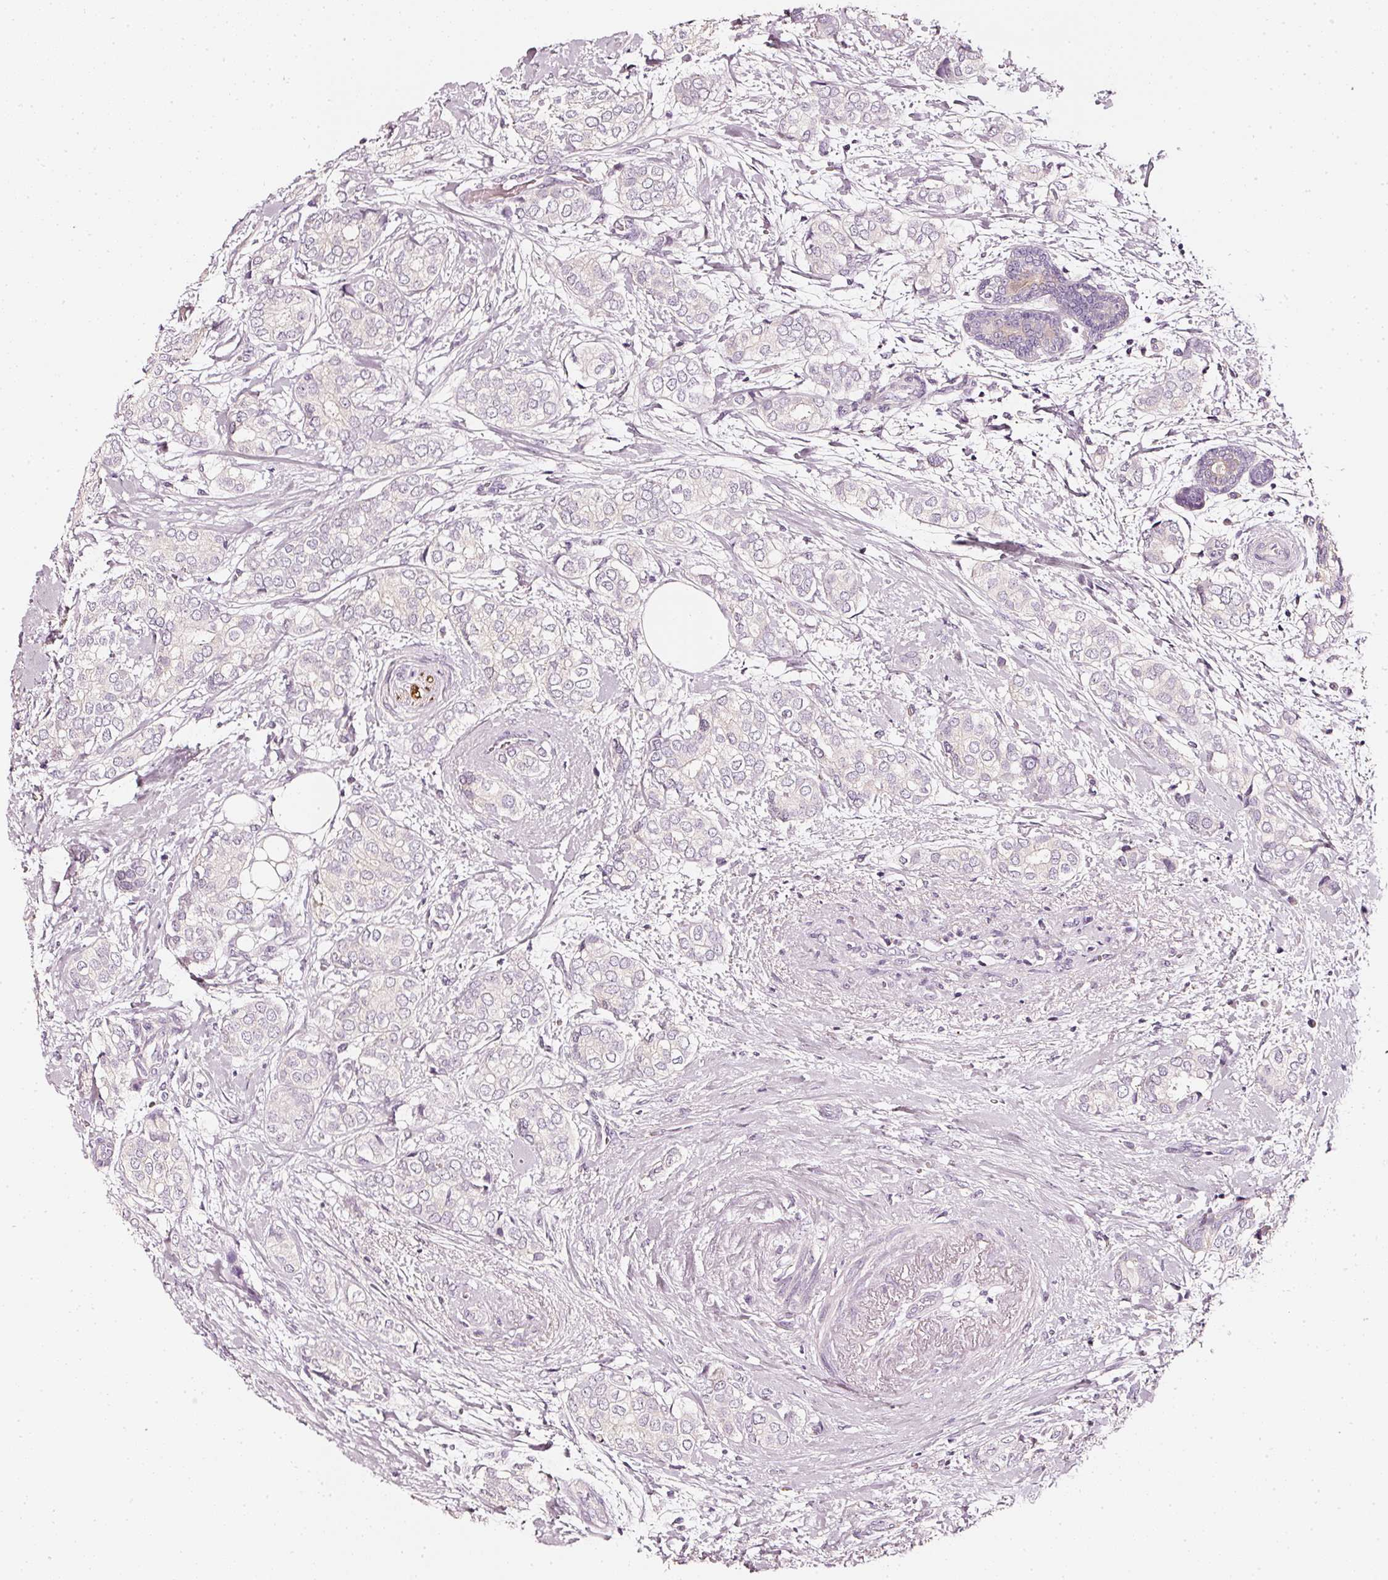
{"staining": {"intensity": "negative", "quantity": "none", "location": "none"}, "tissue": "breast cancer", "cell_type": "Tumor cells", "image_type": "cancer", "snomed": [{"axis": "morphology", "description": "Duct carcinoma"}, {"axis": "topography", "description": "Breast"}], "caption": "Protein analysis of breast infiltrating ductal carcinoma displays no significant expression in tumor cells.", "gene": "CNP", "patient": {"sex": "female", "age": 73}}